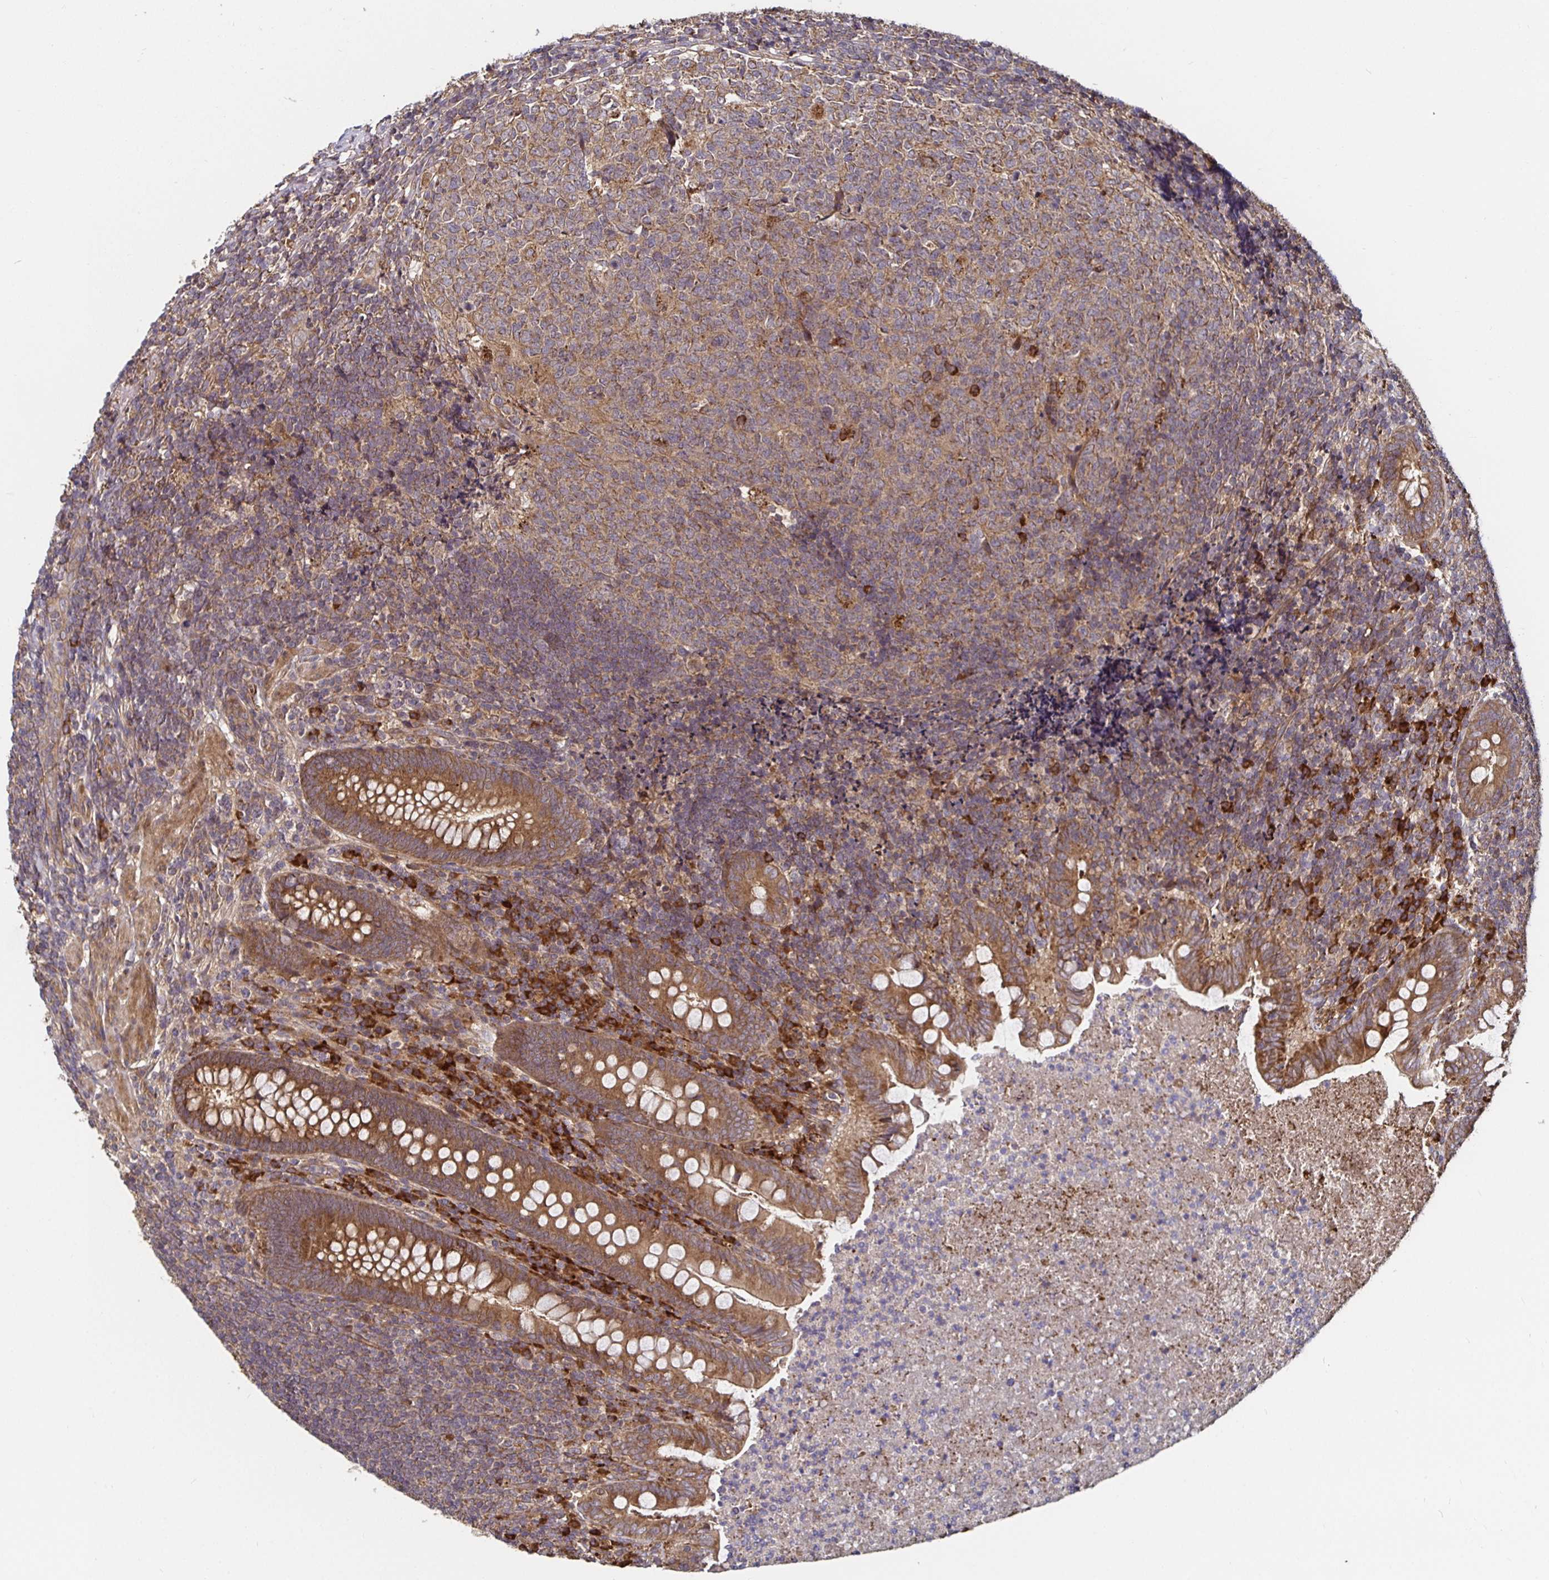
{"staining": {"intensity": "strong", "quantity": ">75%", "location": "cytoplasmic/membranous"}, "tissue": "appendix", "cell_type": "Glandular cells", "image_type": "normal", "snomed": [{"axis": "morphology", "description": "Normal tissue, NOS"}, {"axis": "topography", "description": "Appendix"}], "caption": "Brown immunohistochemical staining in benign appendix shows strong cytoplasmic/membranous staining in about >75% of glandular cells. The protein of interest is shown in brown color, while the nuclei are stained blue.", "gene": "MLST8", "patient": {"sex": "male", "age": 47}}